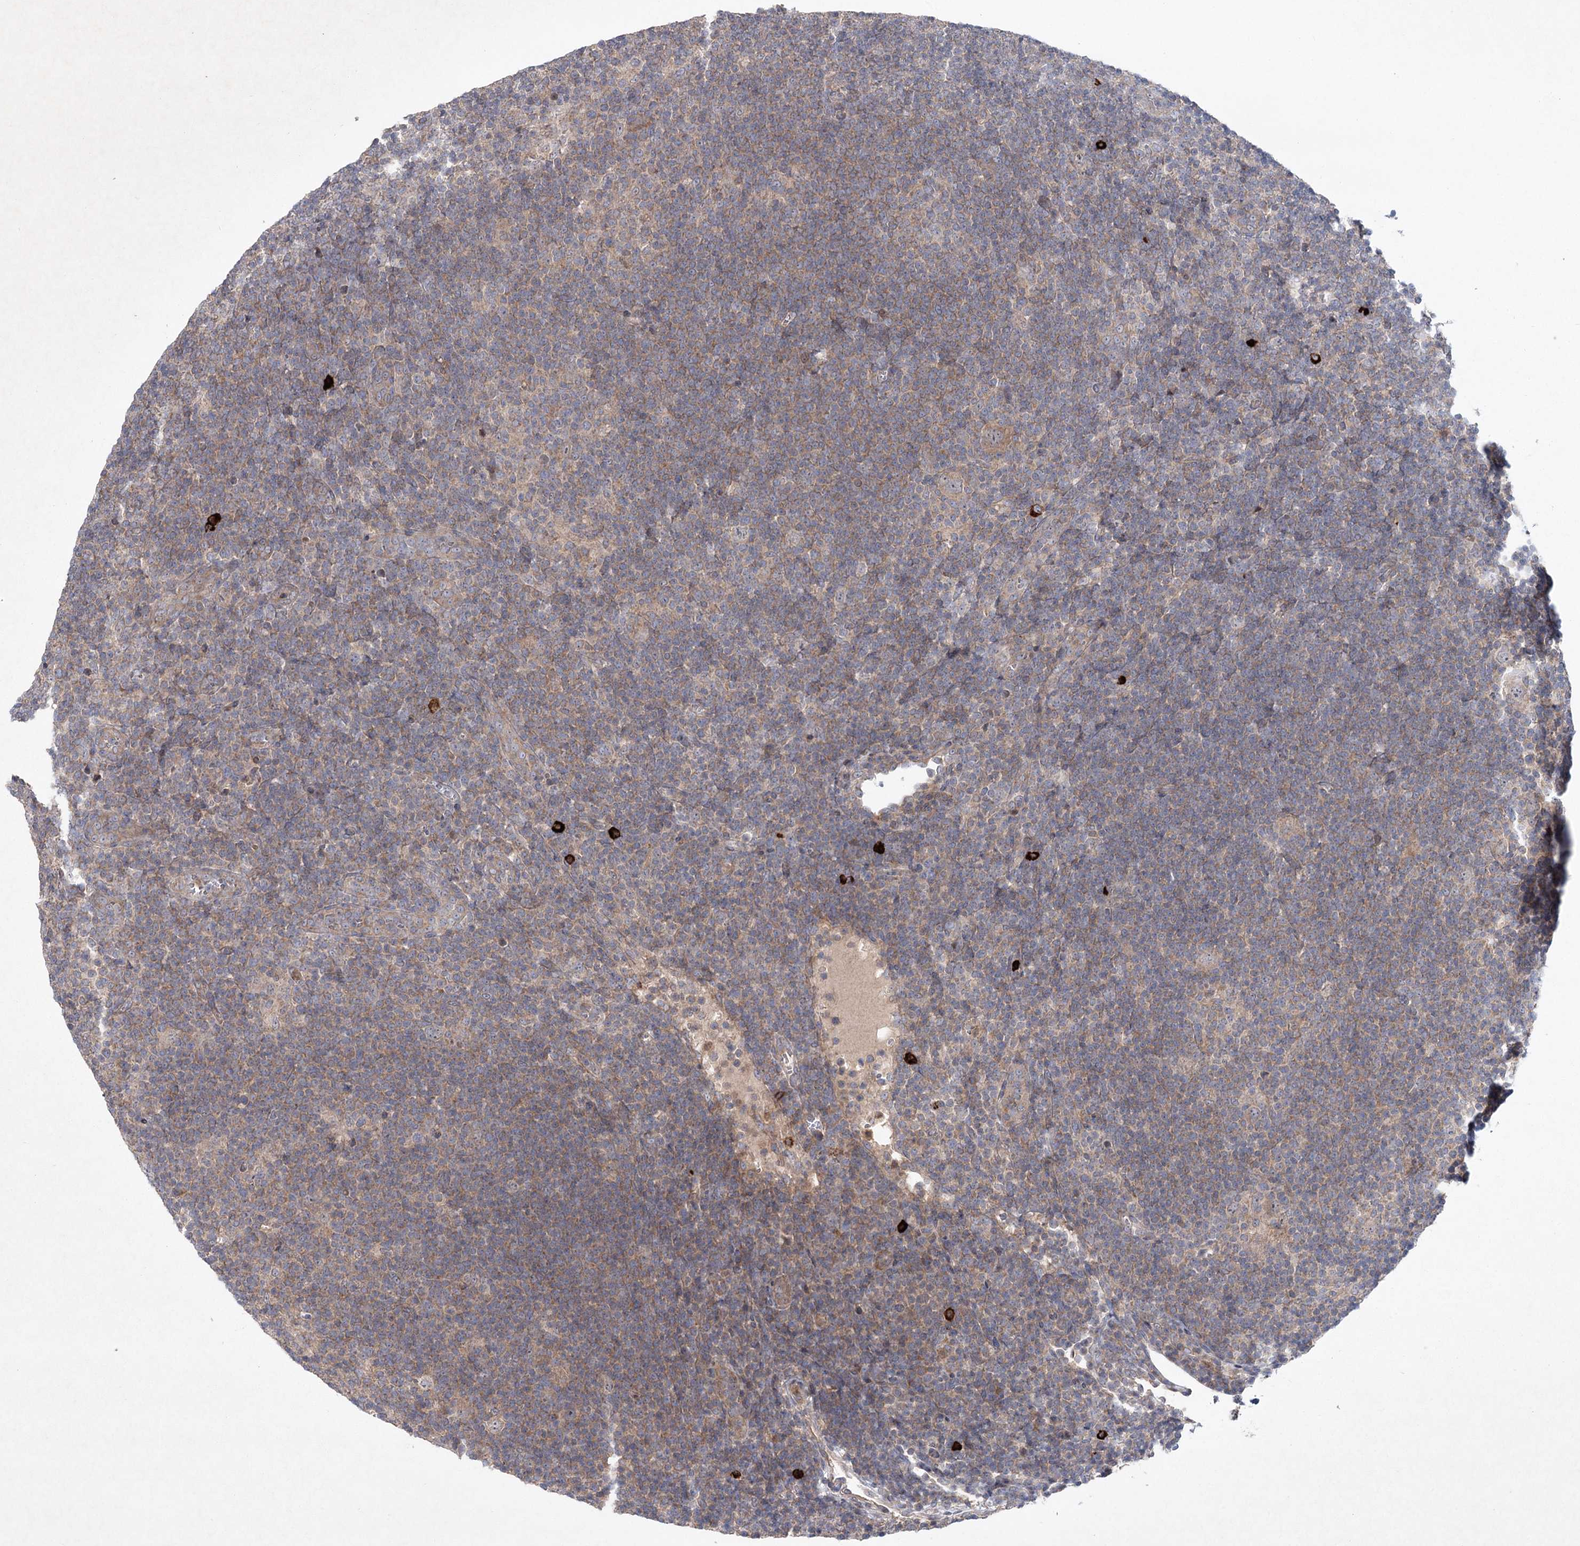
{"staining": {"intensity": "weak", "quantity": "<25%", "location": "cytoplasmic/membranous"}, "tissue": "lymphoma", "cell_type": "Tumor cells", "image_type": "cancer", "snomed": [{"axis": "morphology", "description": "Hodgkin's disease, NOS"}, {"axis": "topography", "description": "Lymph node"}], "caption": "The micrograph shows no significant positivity in tumor cells of lymphoma. The staining was performed using DAB to visualize the protein expression in brown, while the nuclei were stained in blue with hematoxylin (Magnification: 20x).", "gene": "MAP3K13", "patient": {"sex": "female", "age": 57}}